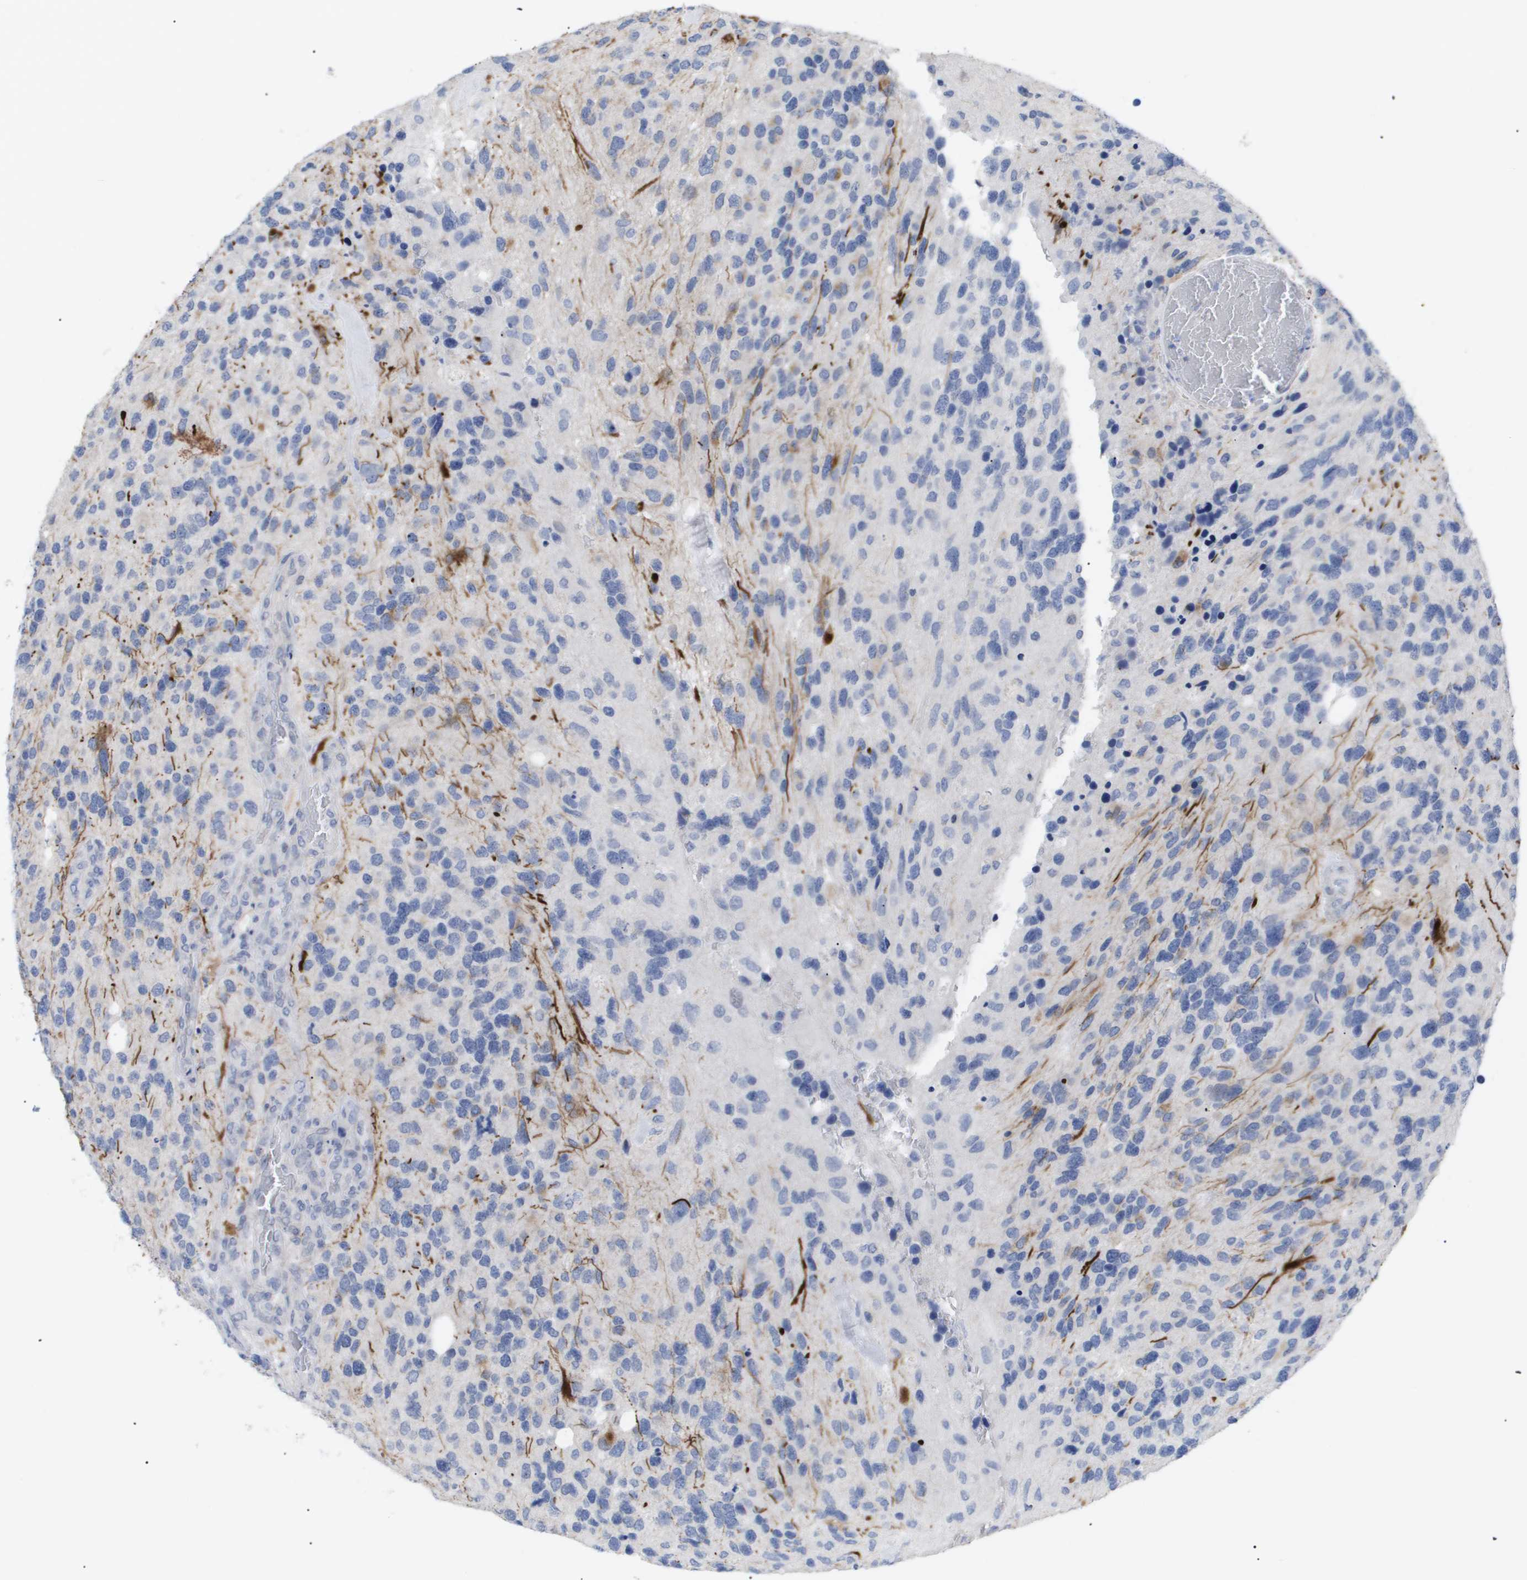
{"staining": {"intensity": "negative", "quantity": "none", "location": "none"}, "tissue": "glioma", "cell_type": "Tumor cells", "image_type": "cancer", "snomed": [{"axis": "morphology", "description": "Glioma, malignant, High grade"}, {"axis": "topography", "description": "Brain"}], "caption": "The histopathology image shows no staining of tumor cells in glioma. (DAB (3,3'-diaminobenzidine) immunohistochemistry, high magnification).", "gene": "CAV3", "patient": {"sex": "female", "age": 58}}